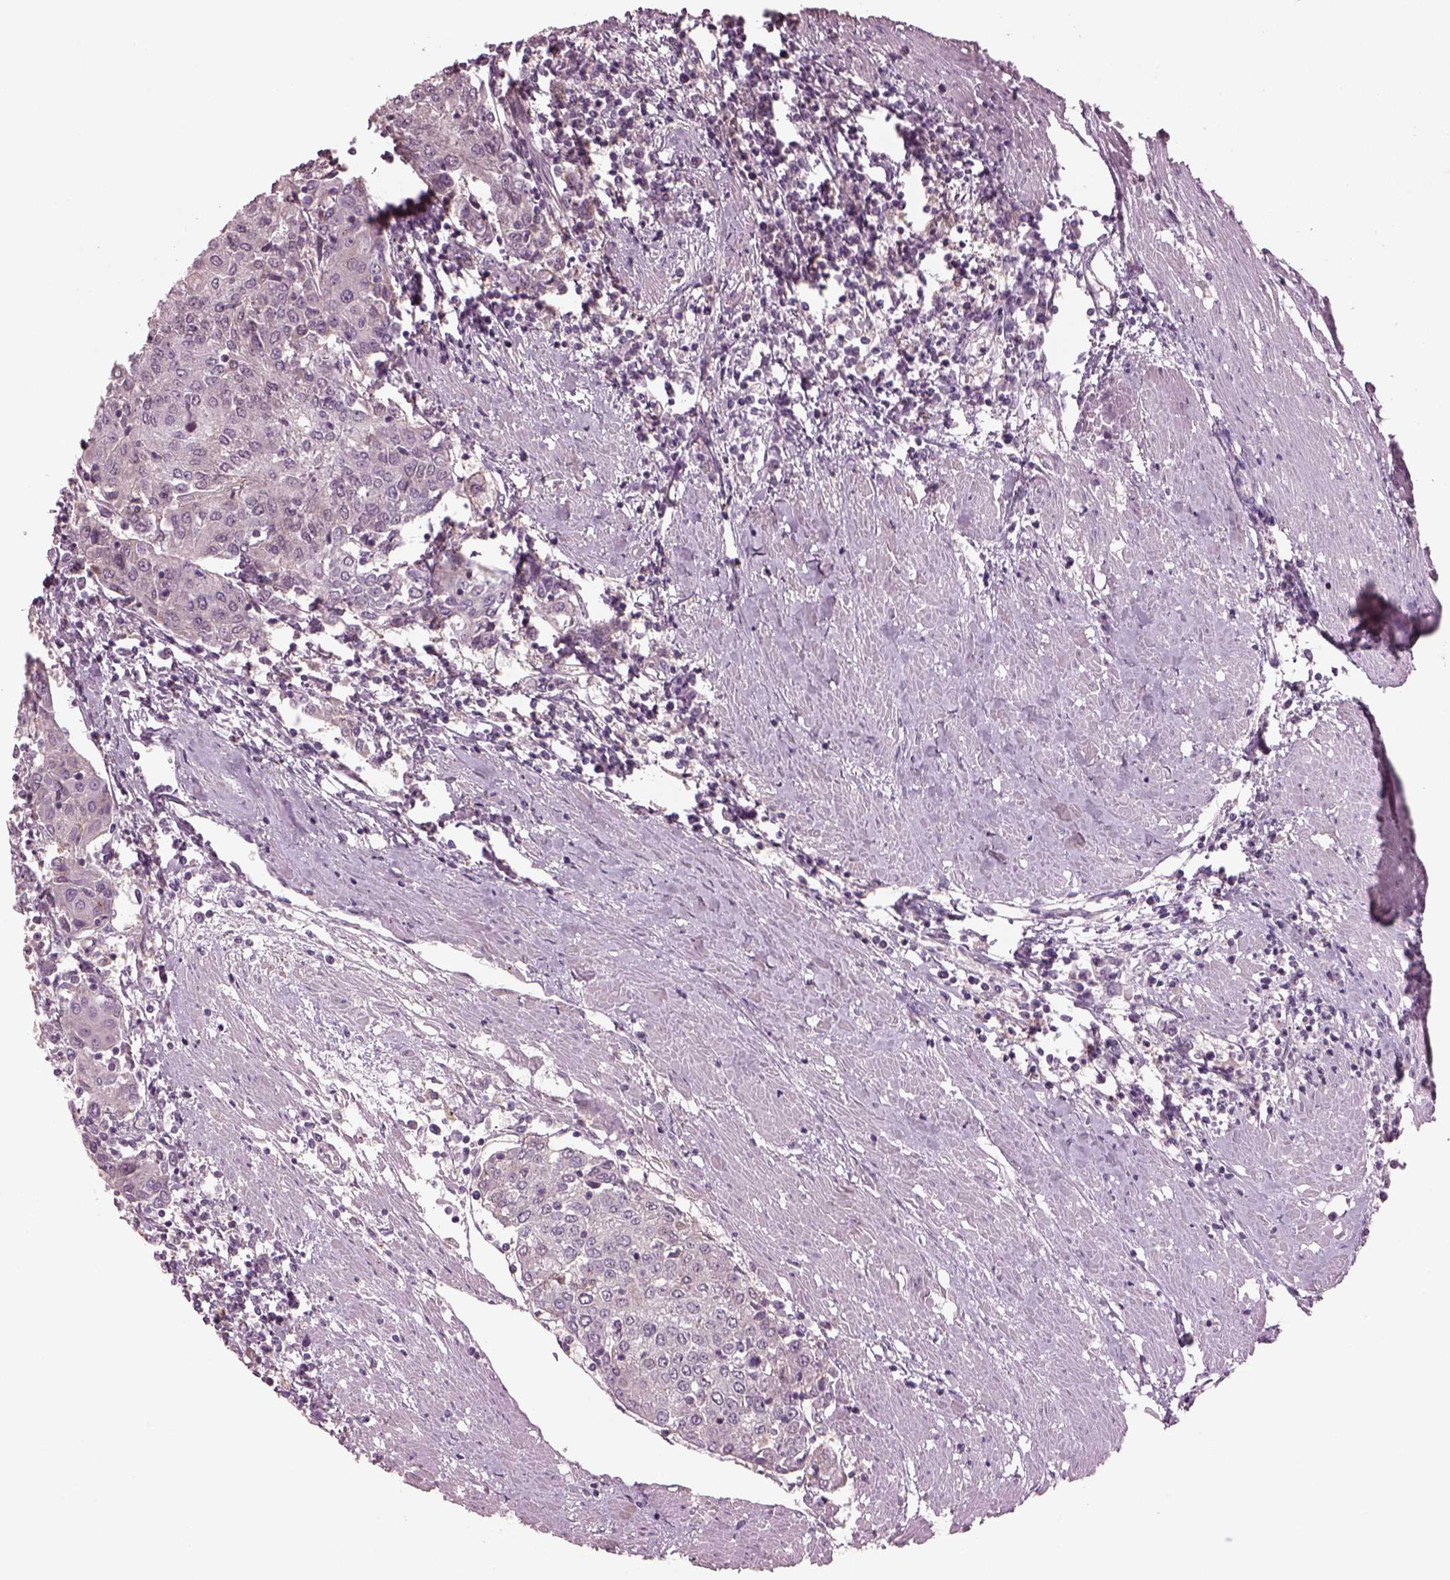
{"staining": {"intensity": "negative", "quantity": "none", "location": "none"}, "tissue": "urothelial cancer", "cell_type": "Tumor cells", "image_type": "cancer", "snomed": [{"axis": "morphology", "description": "Urothelial carcinoma, High grade"}, {"axis": "topography", "description": "Urinary bladder"}], "caption": "A histopathology image of human urothelial carcinoma (high-grade) is negative for staining in tumor cells.", "gene": "SRI", "patient": {"sex": "female", "age": 85}}